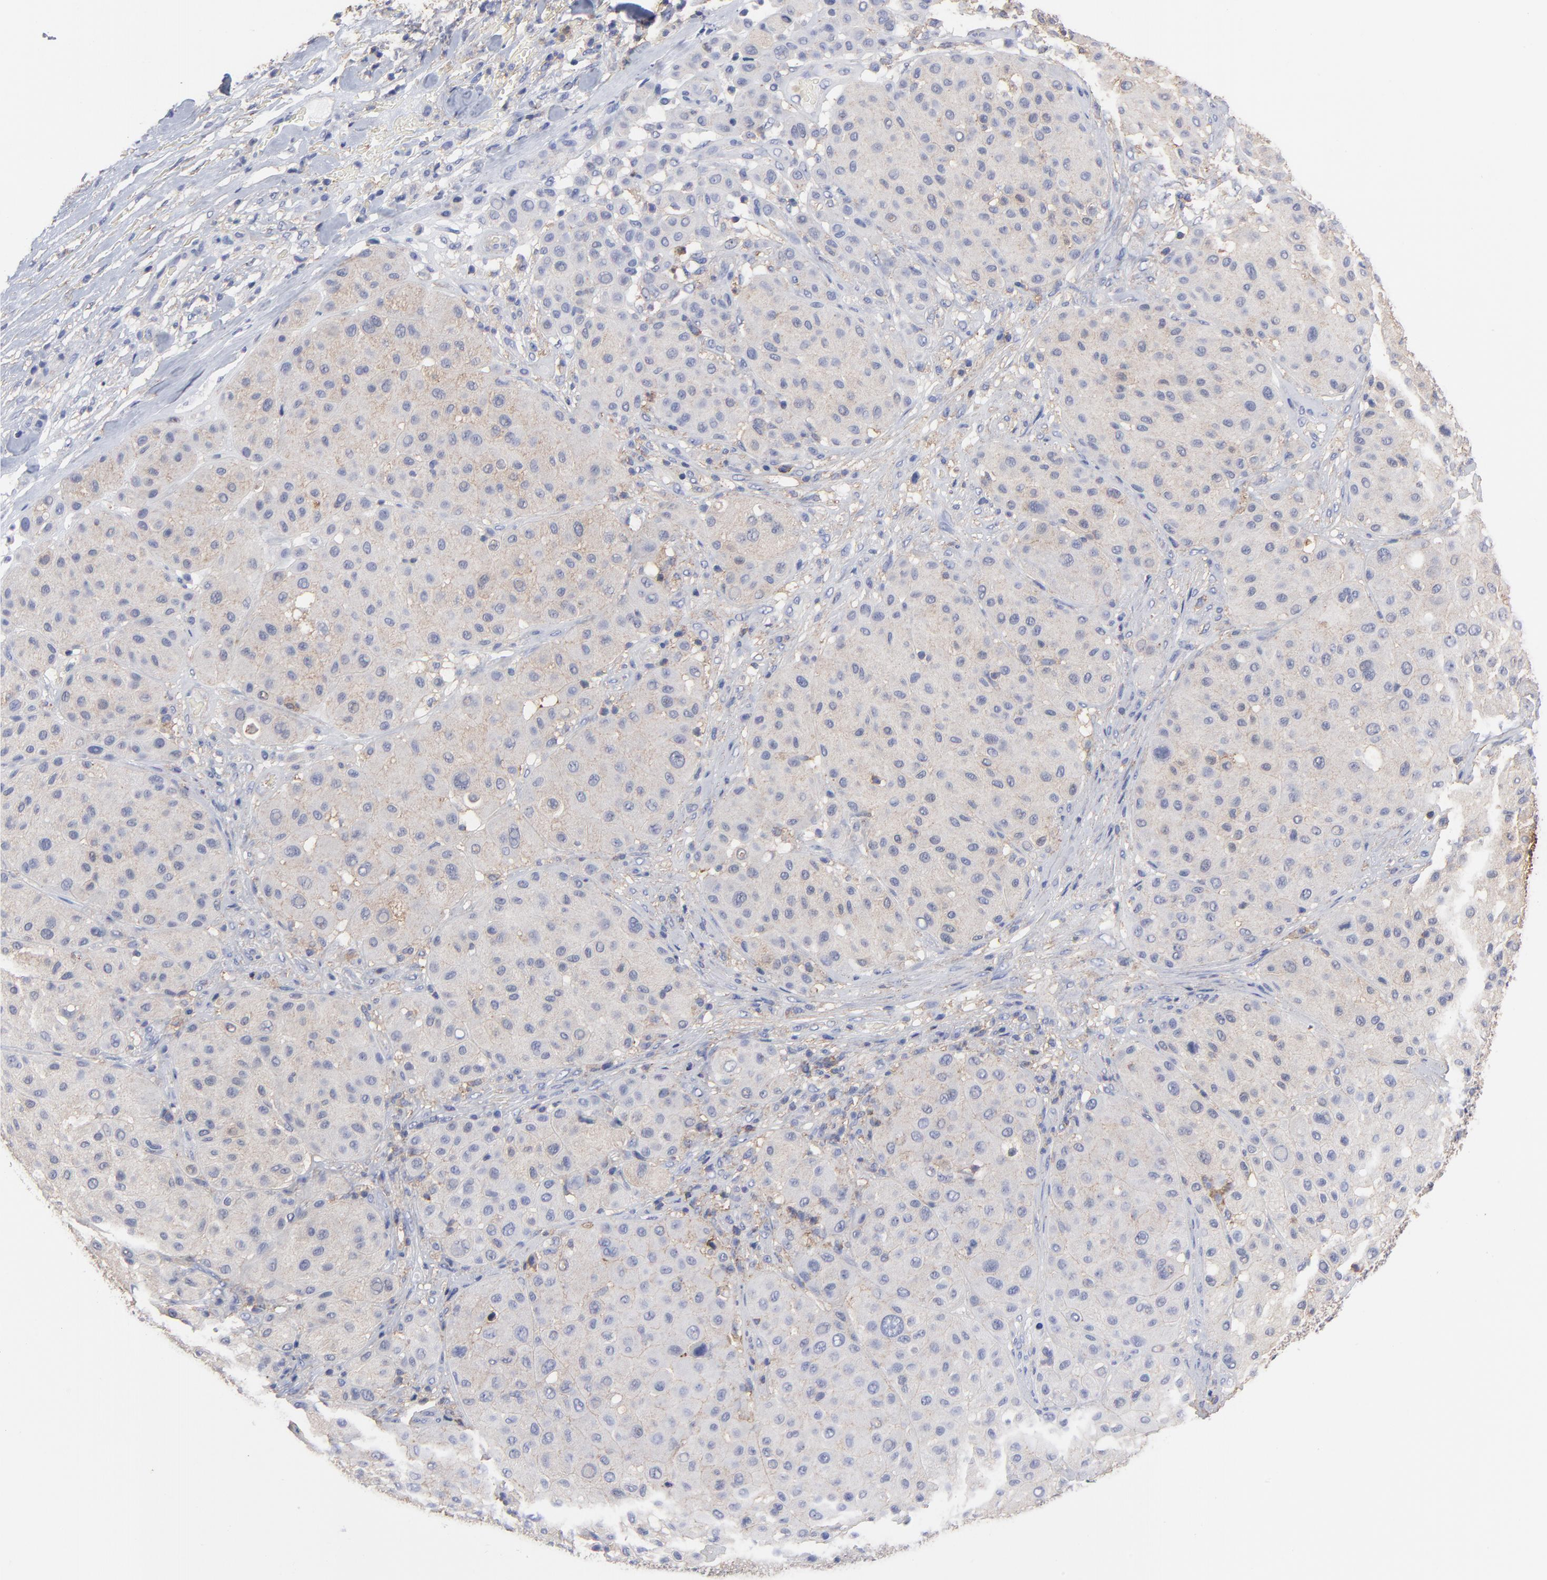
{"staining": {"intensity": "weak", "quantity": ">75%", "location": "cytoplasmic/membranous"}, "tissue": "melanoma", "cell_type": "Tumor cells", "image_type": "cancer", "snomed": [{"axis": "morphology", "description": "Normal tissue, NOS"}, {"axis": "morphology", "description": "Malignant melanoma, Metastatic site"}, {"axis": "topography", "description": "Skin"}], "caption": "Malignant melanoma (metastatic site) stained with a brown dye shows weak cytoplasmic/membranous positive expression in approximately >75% of tumor cells.", "gene": "ASL", "patient": {"sex": "male", "age": 41}}